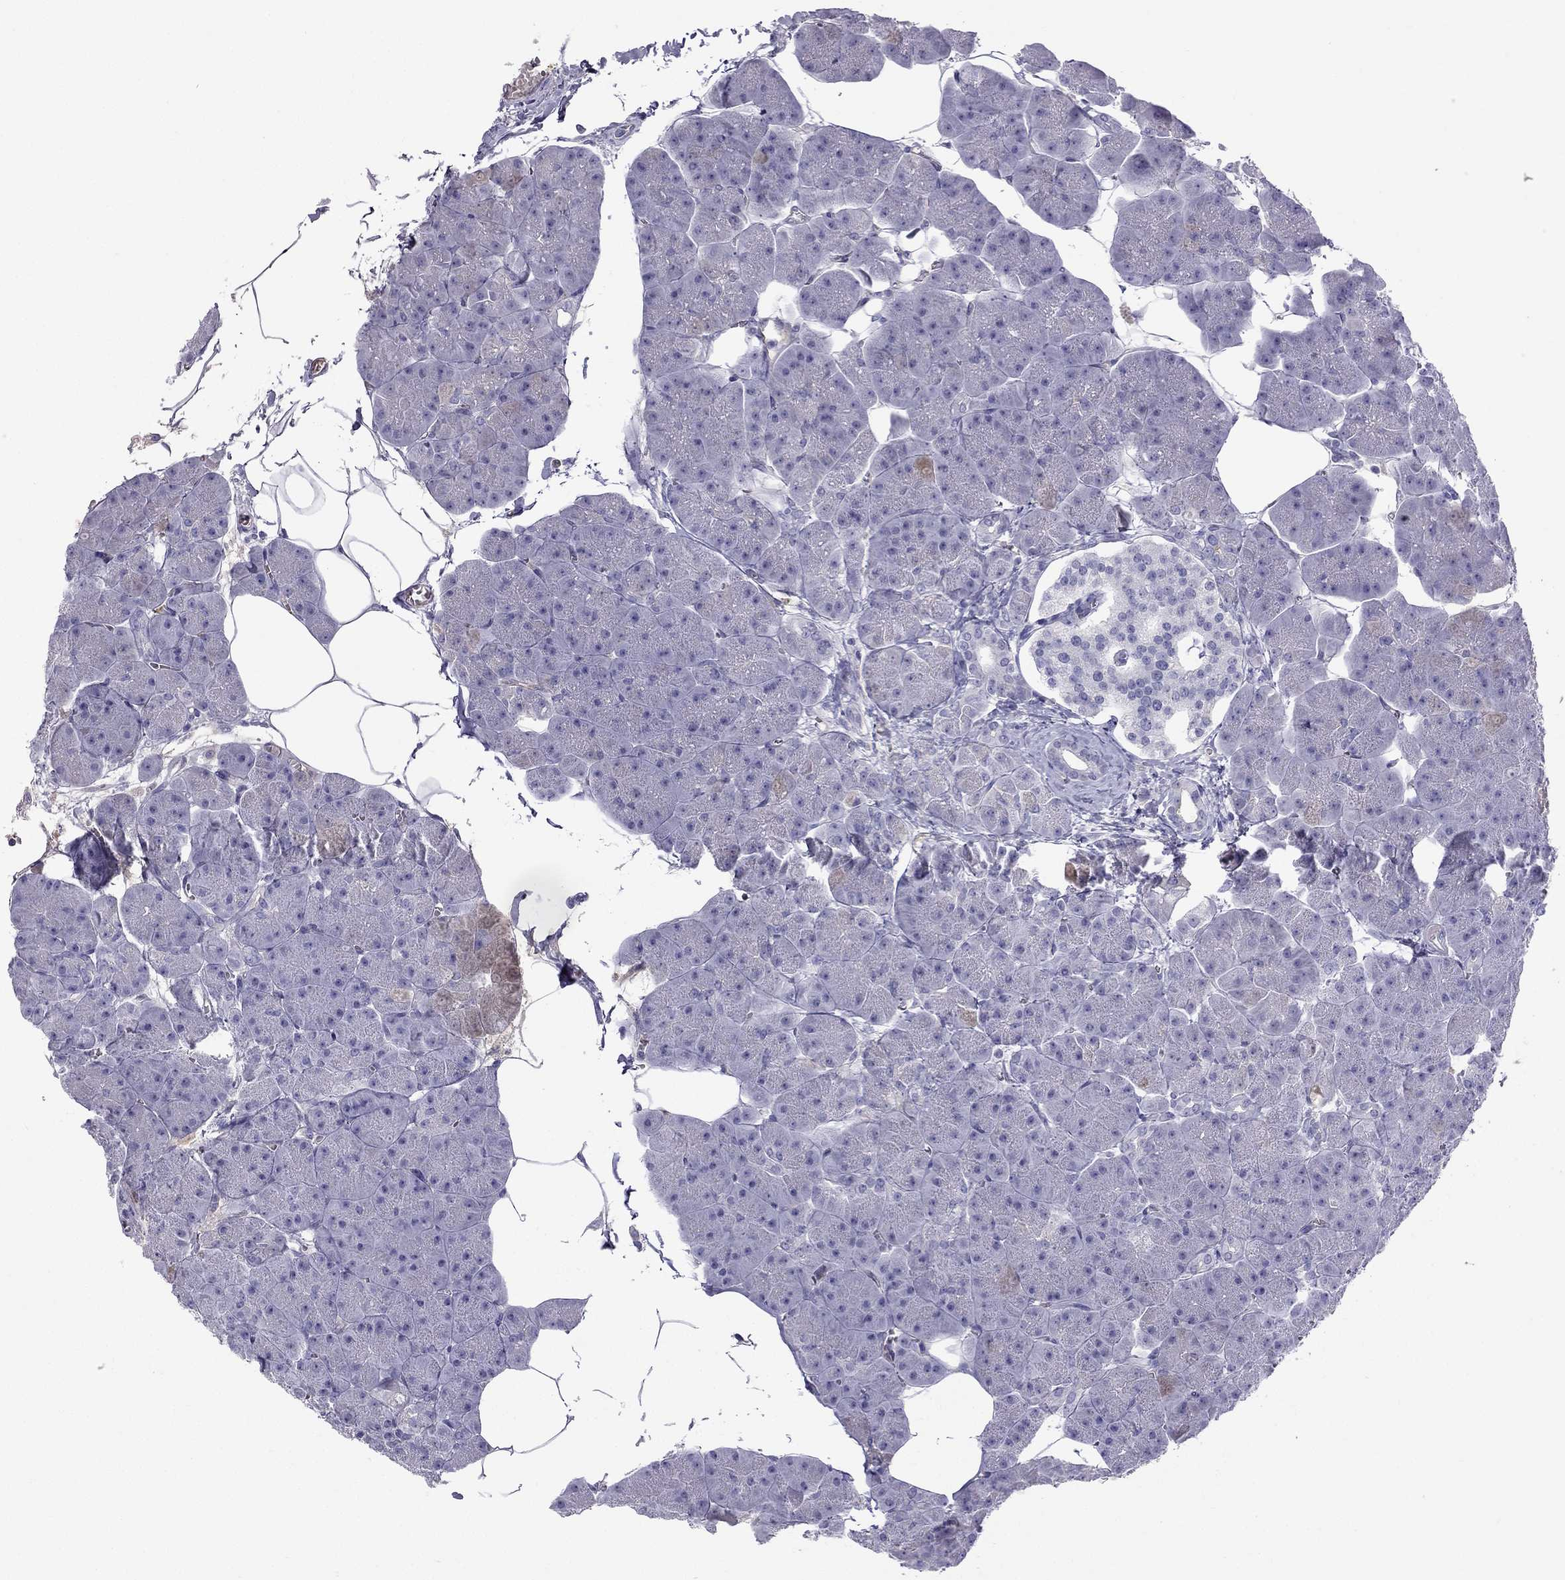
{"staining": {"intensity": "negative", "quantity": "none", "location": "none"}, "tissue": "pancreas", "cell_type": "Exocrine glandular cells", "image_type": "normal", "snomed": [{"axis": "morphology", "description": "Normal tissue, NOS"}, {"axis": "topography", "description": "Adipose tissue"}, {"axis": "topography", "description": "Pancreas"}, {"axis": "topography", "description": "Peripheral nerve tissue"}], "caption": "High power microscopy histopathology image of an immunohistochemistry photomicrograph of normal pancreas, revealing no significant positivity in exocrine glandular cells. (Brightfield microscopy of DAB IHC at high magnification).", "gene": "STOML3", "patient": {"sex": "female", "age": 58}}